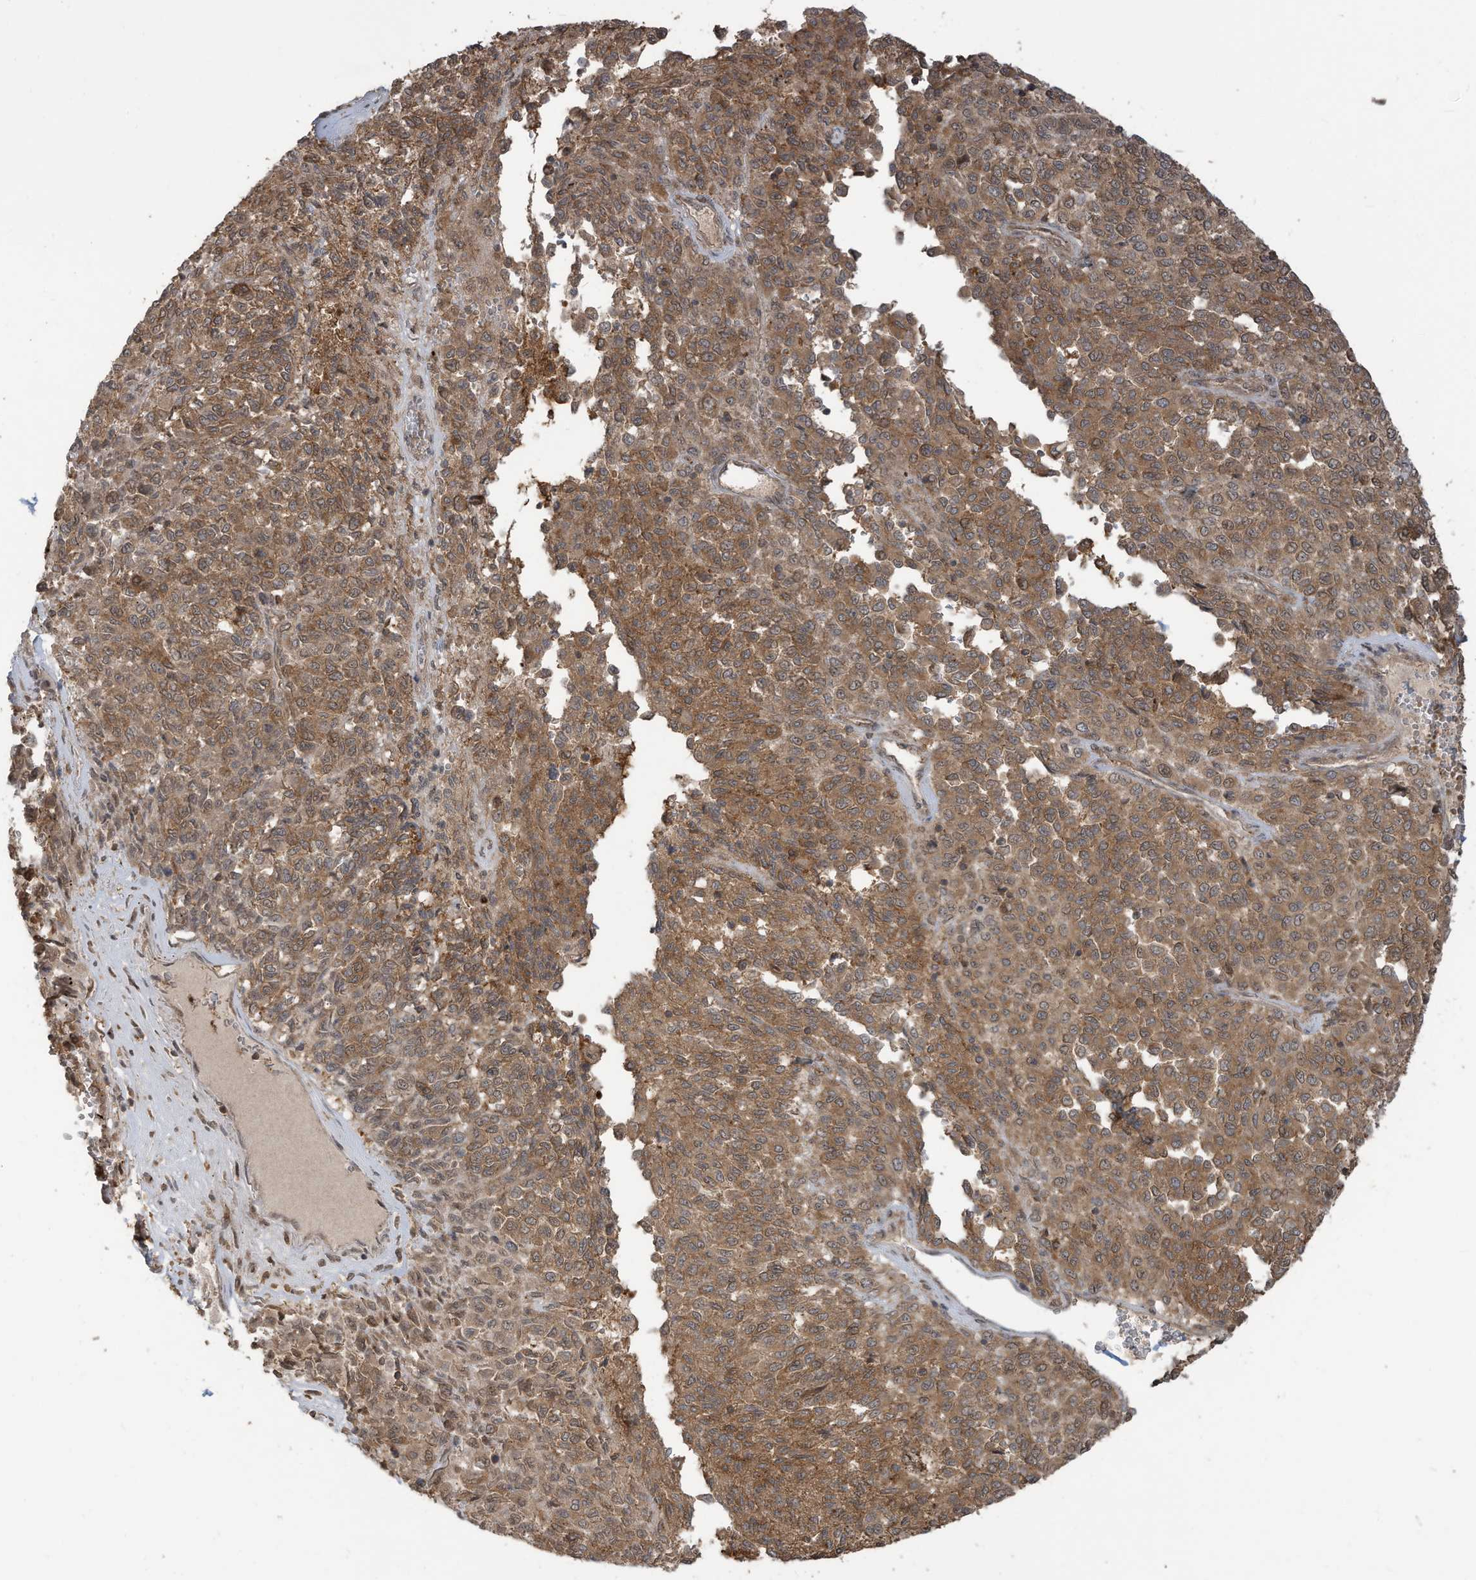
{"staining": {"intensity": "moderate", "quantity": ">75%", "location": "cytoplasmic/membranous"}, "tissue": "melanoma", "cell_type": "Tumor cells", "image_type": "cancer", "snomed": [{"axis": "morphology", "description": "Malignant melanoma, Metastatic site"}, {"axis": "topography", "description": "Pancreas"}], "caption": "Protein staining by IHC reveals moderate cytoplasmic/membranous positivity in about >75% of tumor cells in melanoma.", "gene": "CARF", "patient": {"sex": "female", "age": 30}}